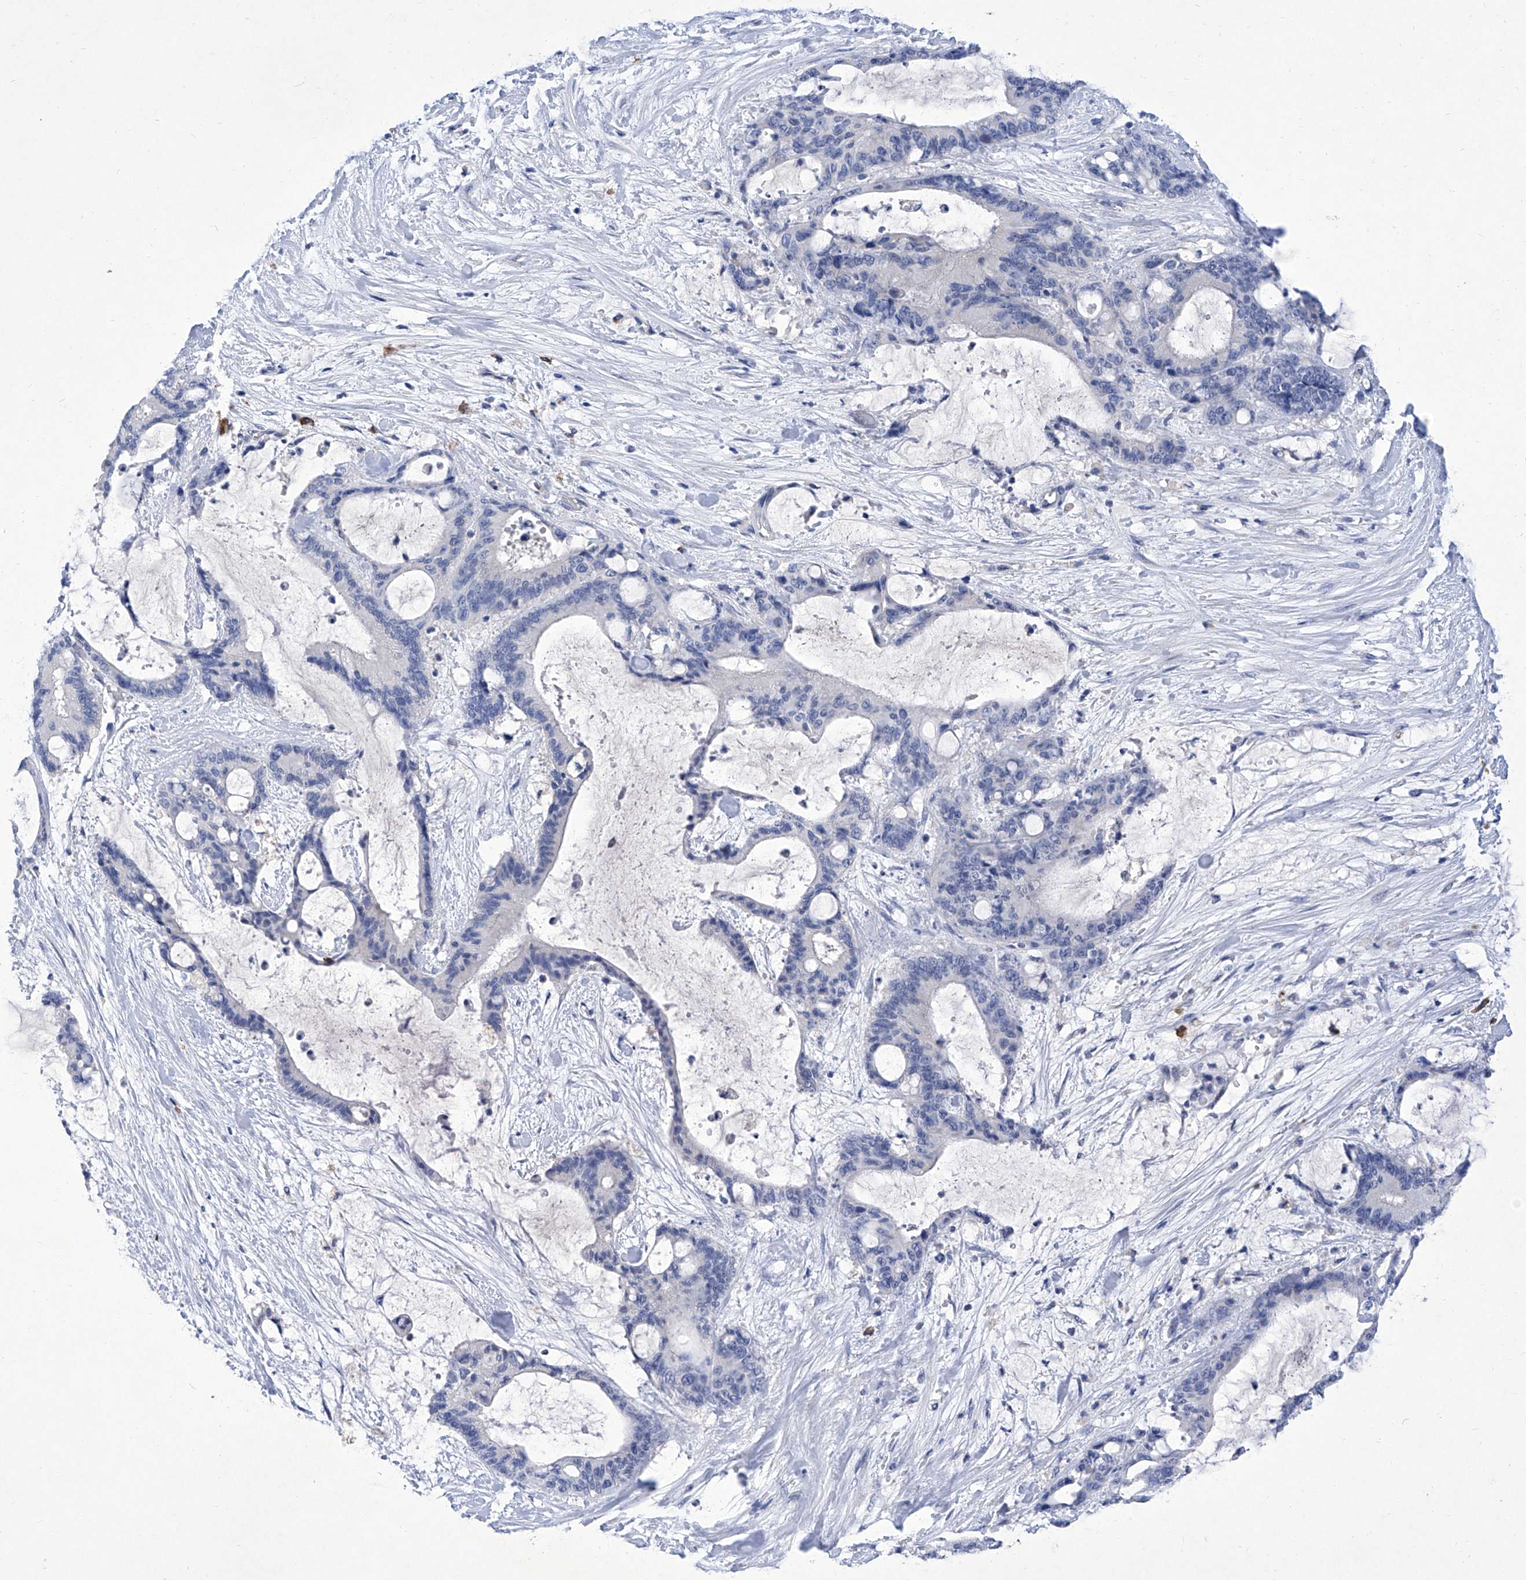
{"staining": {"intensity": "negative", "quantity": "none", "location": "none"}, "tissue": "liver cancer", "cell_type": "Tumor cells", "image_type": "cancer", "snomed": [{"axis": "morphology", "description": "Cholangiocarcinoma"}, {"axis": "topography", "description": "Liver"}], "caption": "Immunohistochemical staining of liver cancer (cholangiocarcinoma) shows no significant staining in tumor cells.", "gene": "IFNL2", "patient": {"sex": "female", "age": 73}}